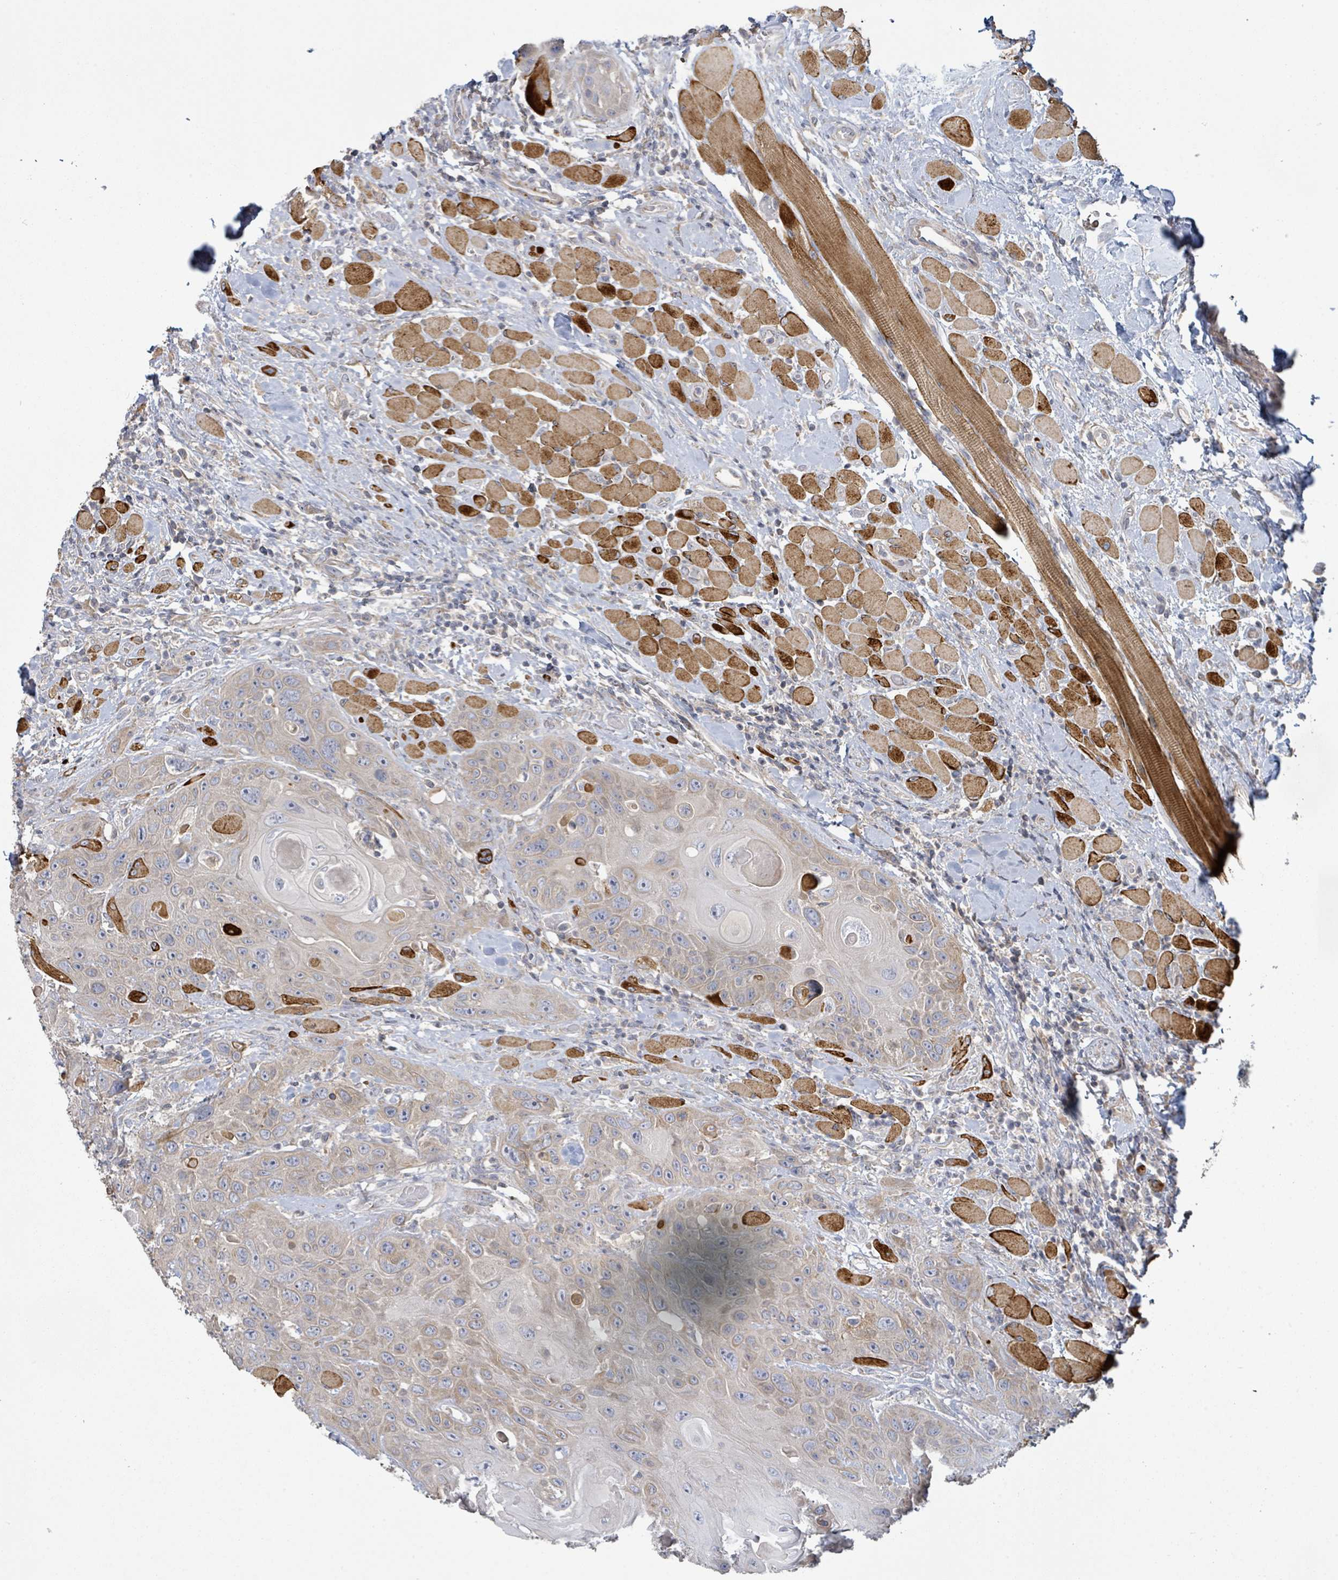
{"staining": {"intensity": "weak", "quantity": "<25%", "location": "cytoplasmic/membranous"}, "tissue": "head and neck cancer", "cell_type": "Tumor cells", "image_type": "cancer", "snomed": [{"axis": "morphology", "description": "Squamous cell carcinoma, NOS"}, {"axis": "topography", "description": "Head-Neck"}], "caption": "Tumor cells show no significant protein positivity in head and neck cancer.", "gene": "KCNS2", "patient": {"sex": "female", "age": 59}}